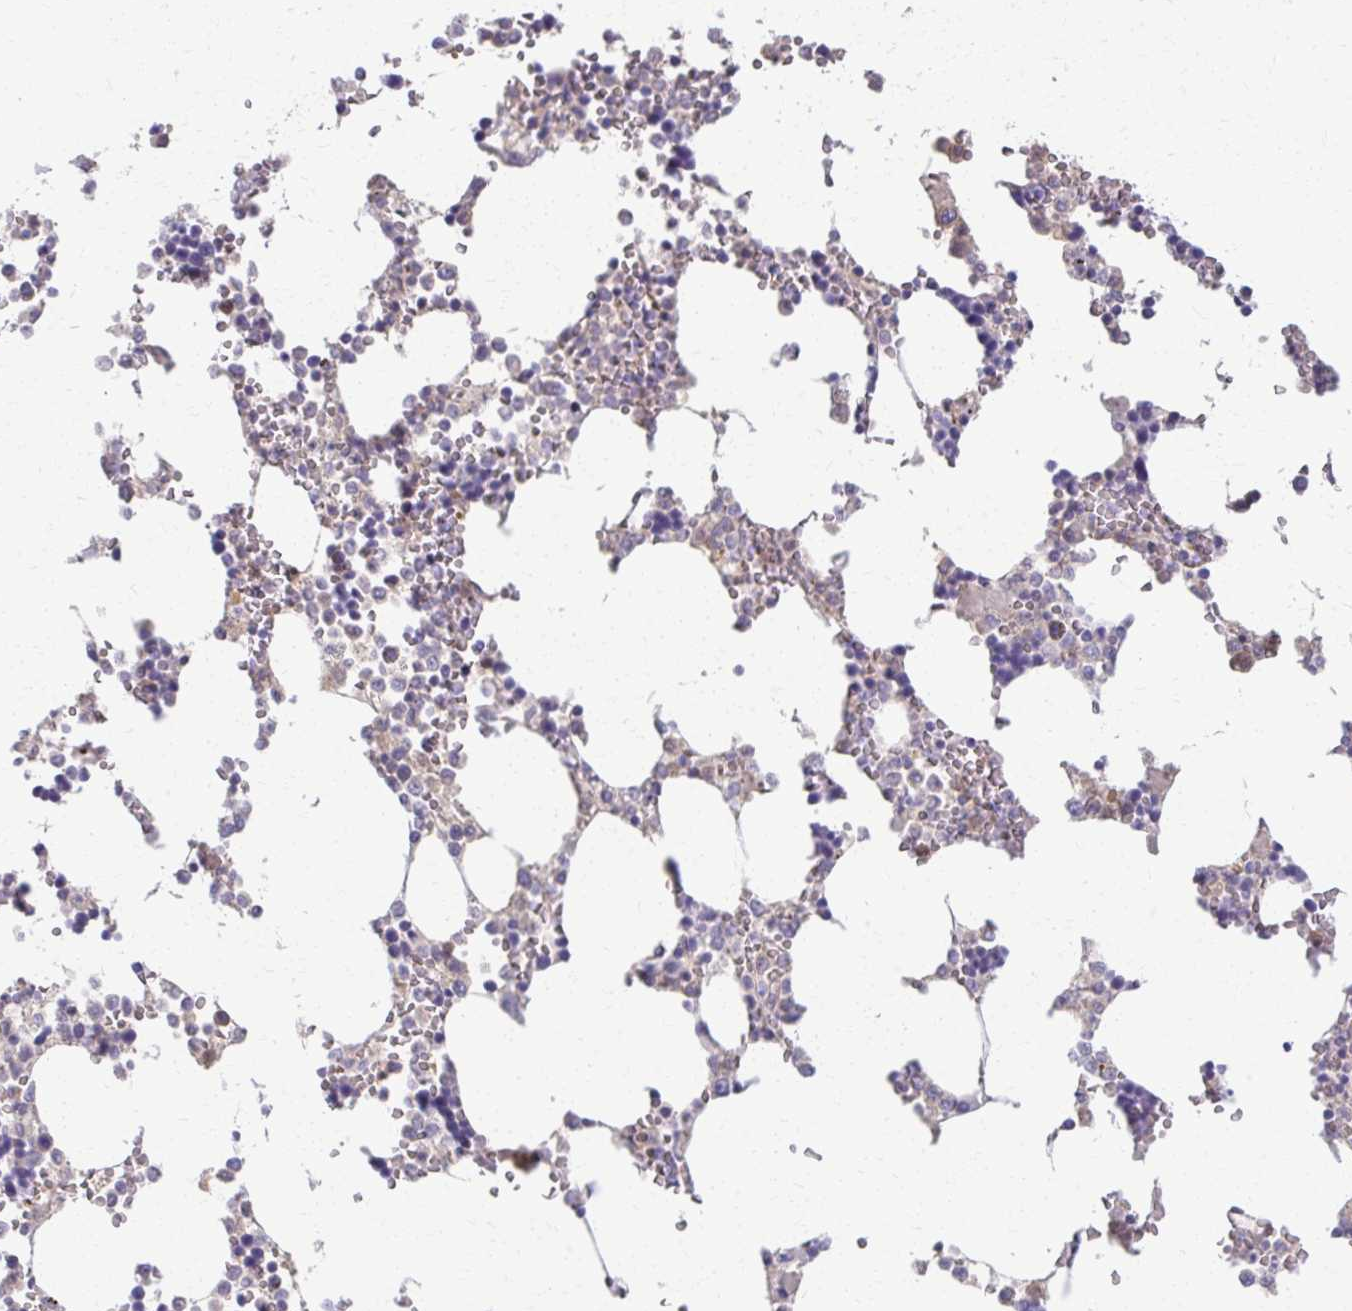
{"staining": {"intensity": "moderate", "quantity": "<25%", "location": "cytoplasmic/membranous"}, "tissue": "bone marrow", "cell_type": "Hematopoietic cells", "image_type": "normal", "snomed": [{"axis": "morphology", "description": "Normal tissue, NOS"}, {"axis": "topography", "description": "Bone marrow"}], "caption": "Benign bone marrow shows moderate cytoplasmic/membranous expression in approximately <25% of hematopoietic cells, visualized by immunohistochemistry. (DAB (3,3'-diaminobenzidine) IHC with brightfield microscopy, high magnification).", "gene": "ENSG00000275249", "patient": {"sex": "male", "age": 64}}